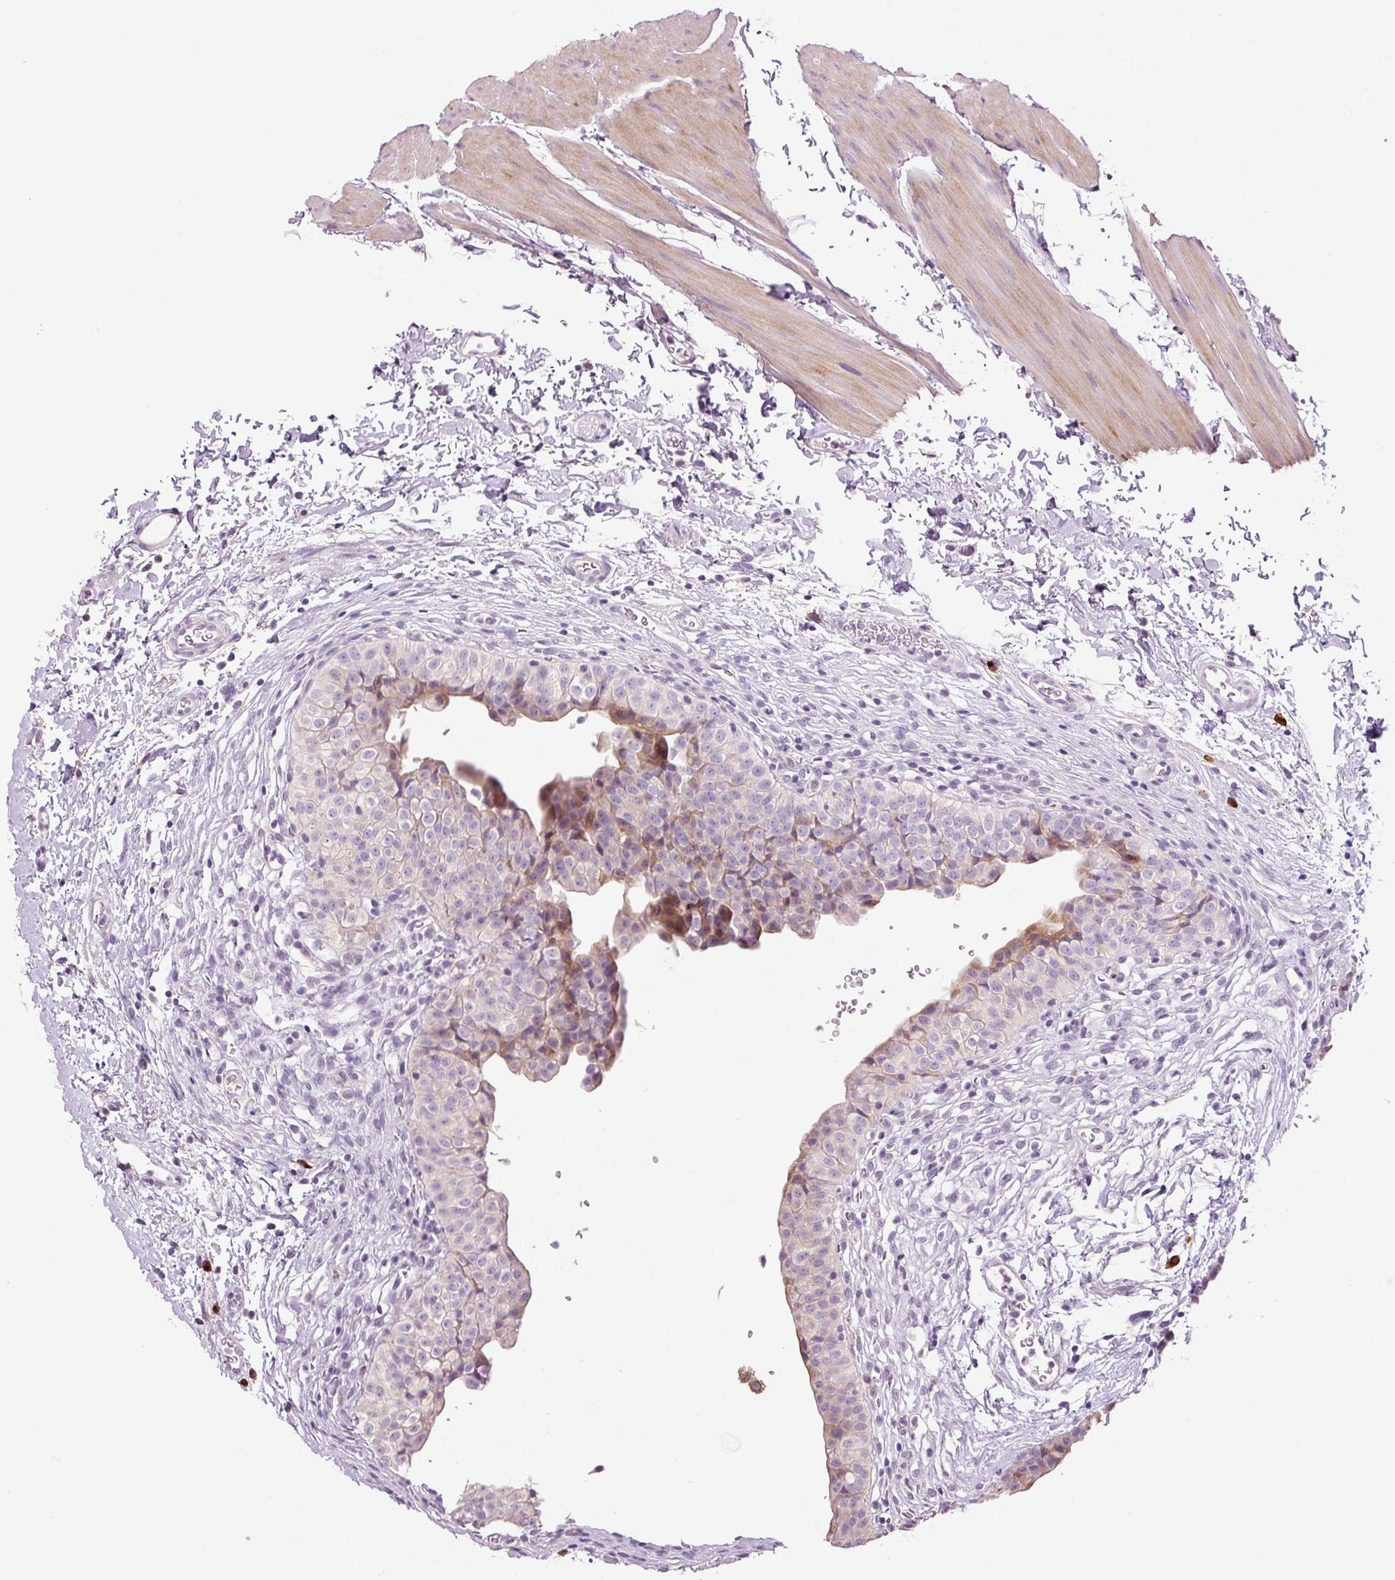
{"staining": {"intensity": "weak", "quantity": "<25%", "location": "cytoplasmic/membranous"}, "tissue": "urinary bladder", "cell_type": "Urothelial cells", "image_type": "normal", "snomed": [{"axis": "morphology", "description": "Normal tissue, NOS"}, {"axis": "topography", "description": "Urinary bladder"}, {"axis": "topography", "description": "Peripheral nerve tissue"}], "caption": "This is an immunohistochemistry image of unremarkable human urinary bladder. There is no staining in urothelial cells.", "gene": "HAX1", "patient": {"sex": "male", "age": 55}}